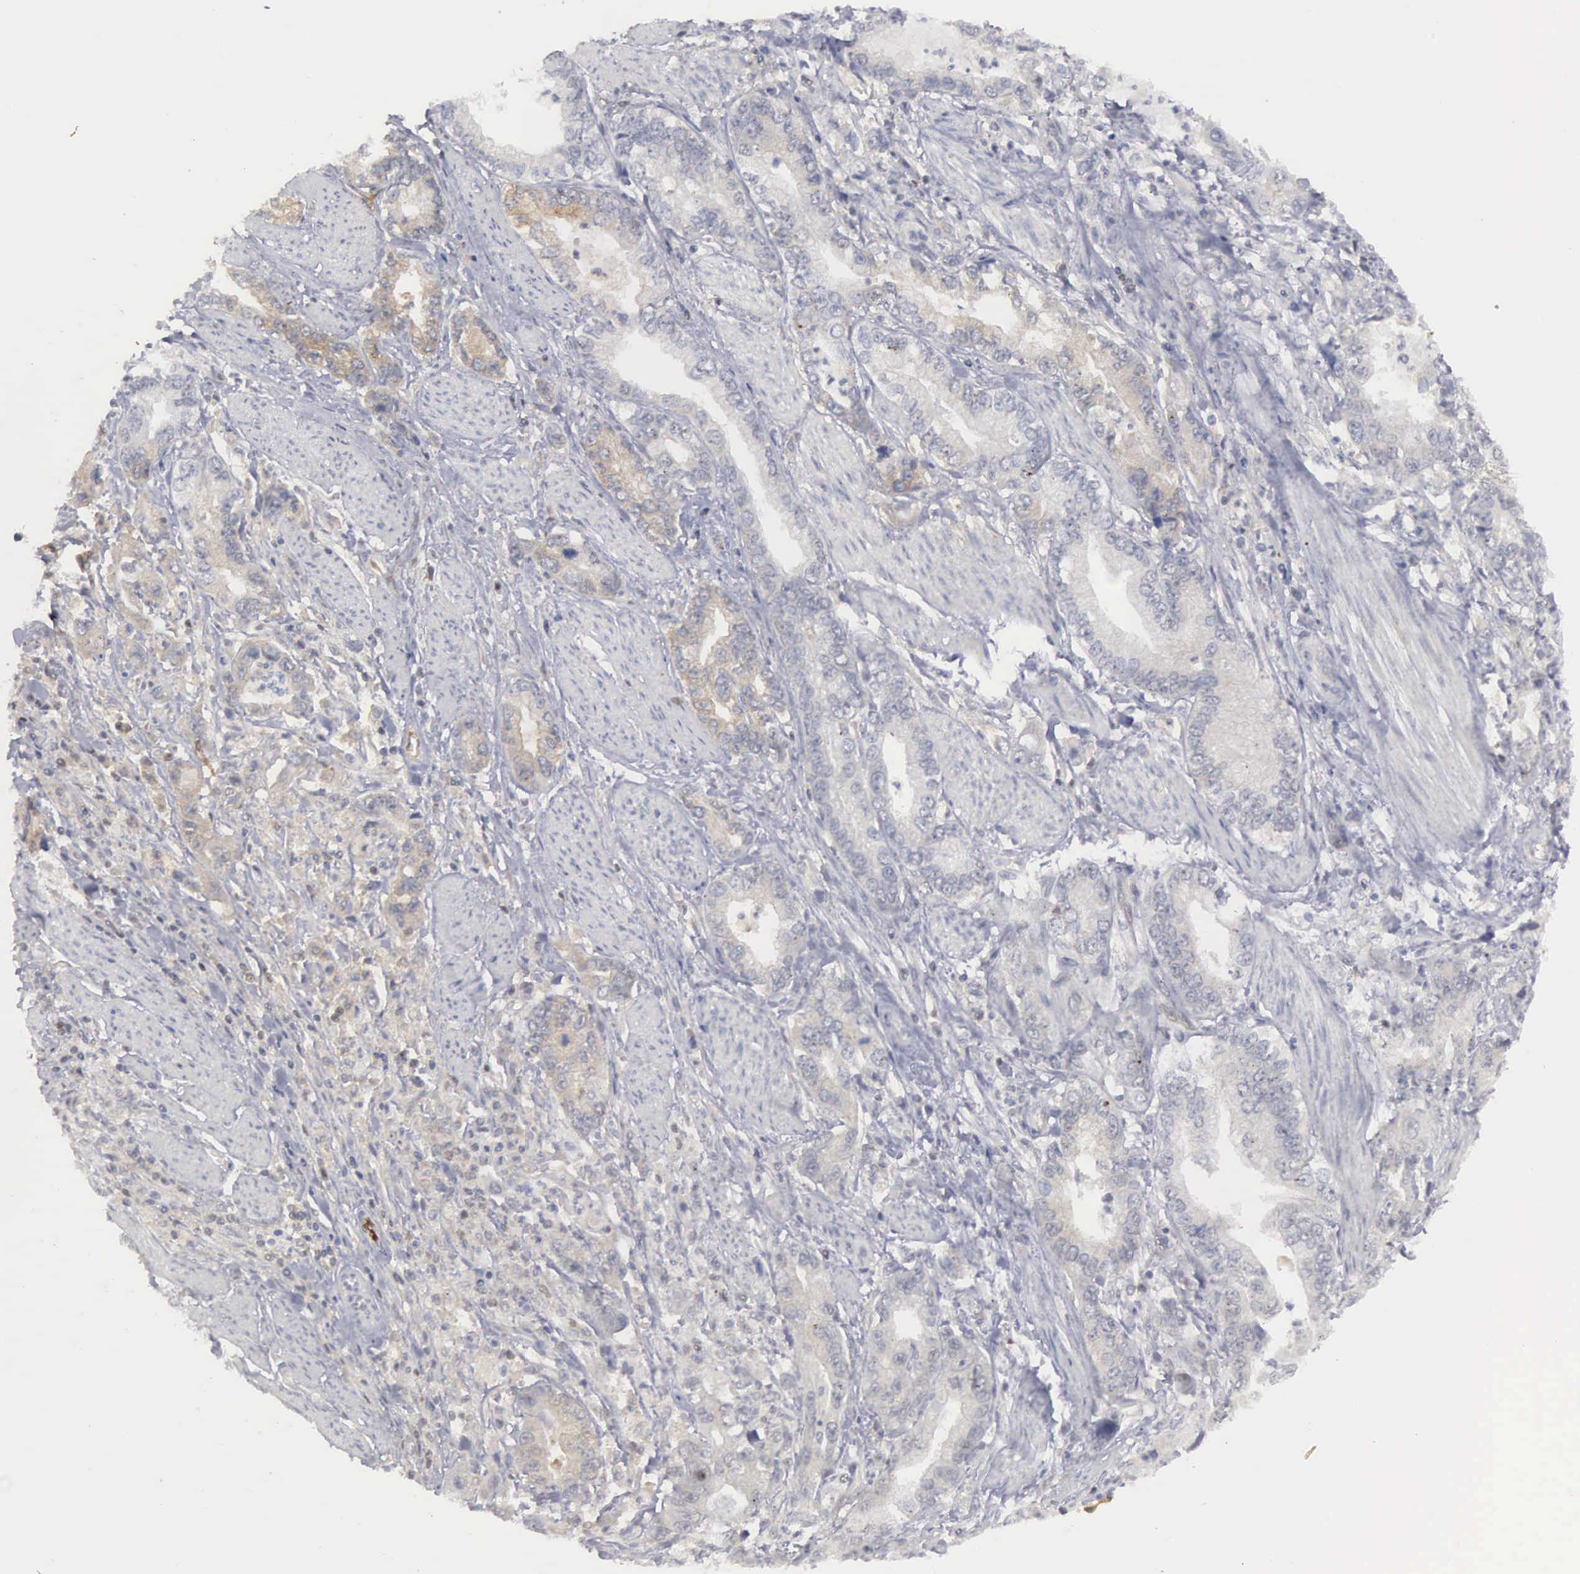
{"staining": {"intensity": "weak", "quantity": "25%-75%", "location": "cytoplasmic/membranous"}, "tissue": "stomach cancer", "cell_type": "Tumor cells", "image_type": "cancer", "snomed": [{"axis": "morphology", "description": "Adenocarcinoma, NOS"}, {"axis": "topography", "description": "Pancreas"}, {"axis": "topography", "description": "Stomach, upper"}], "caption": "This image exhibits immunohistochemistry (IHC) staining of human stomach adenocarcinoma, with low weak cytoplasmic/membranous positivity in approximately 25%-75% of tumor cells.", "gene": "RBPJ", "patient": {"sex": "male", "age": 77}}